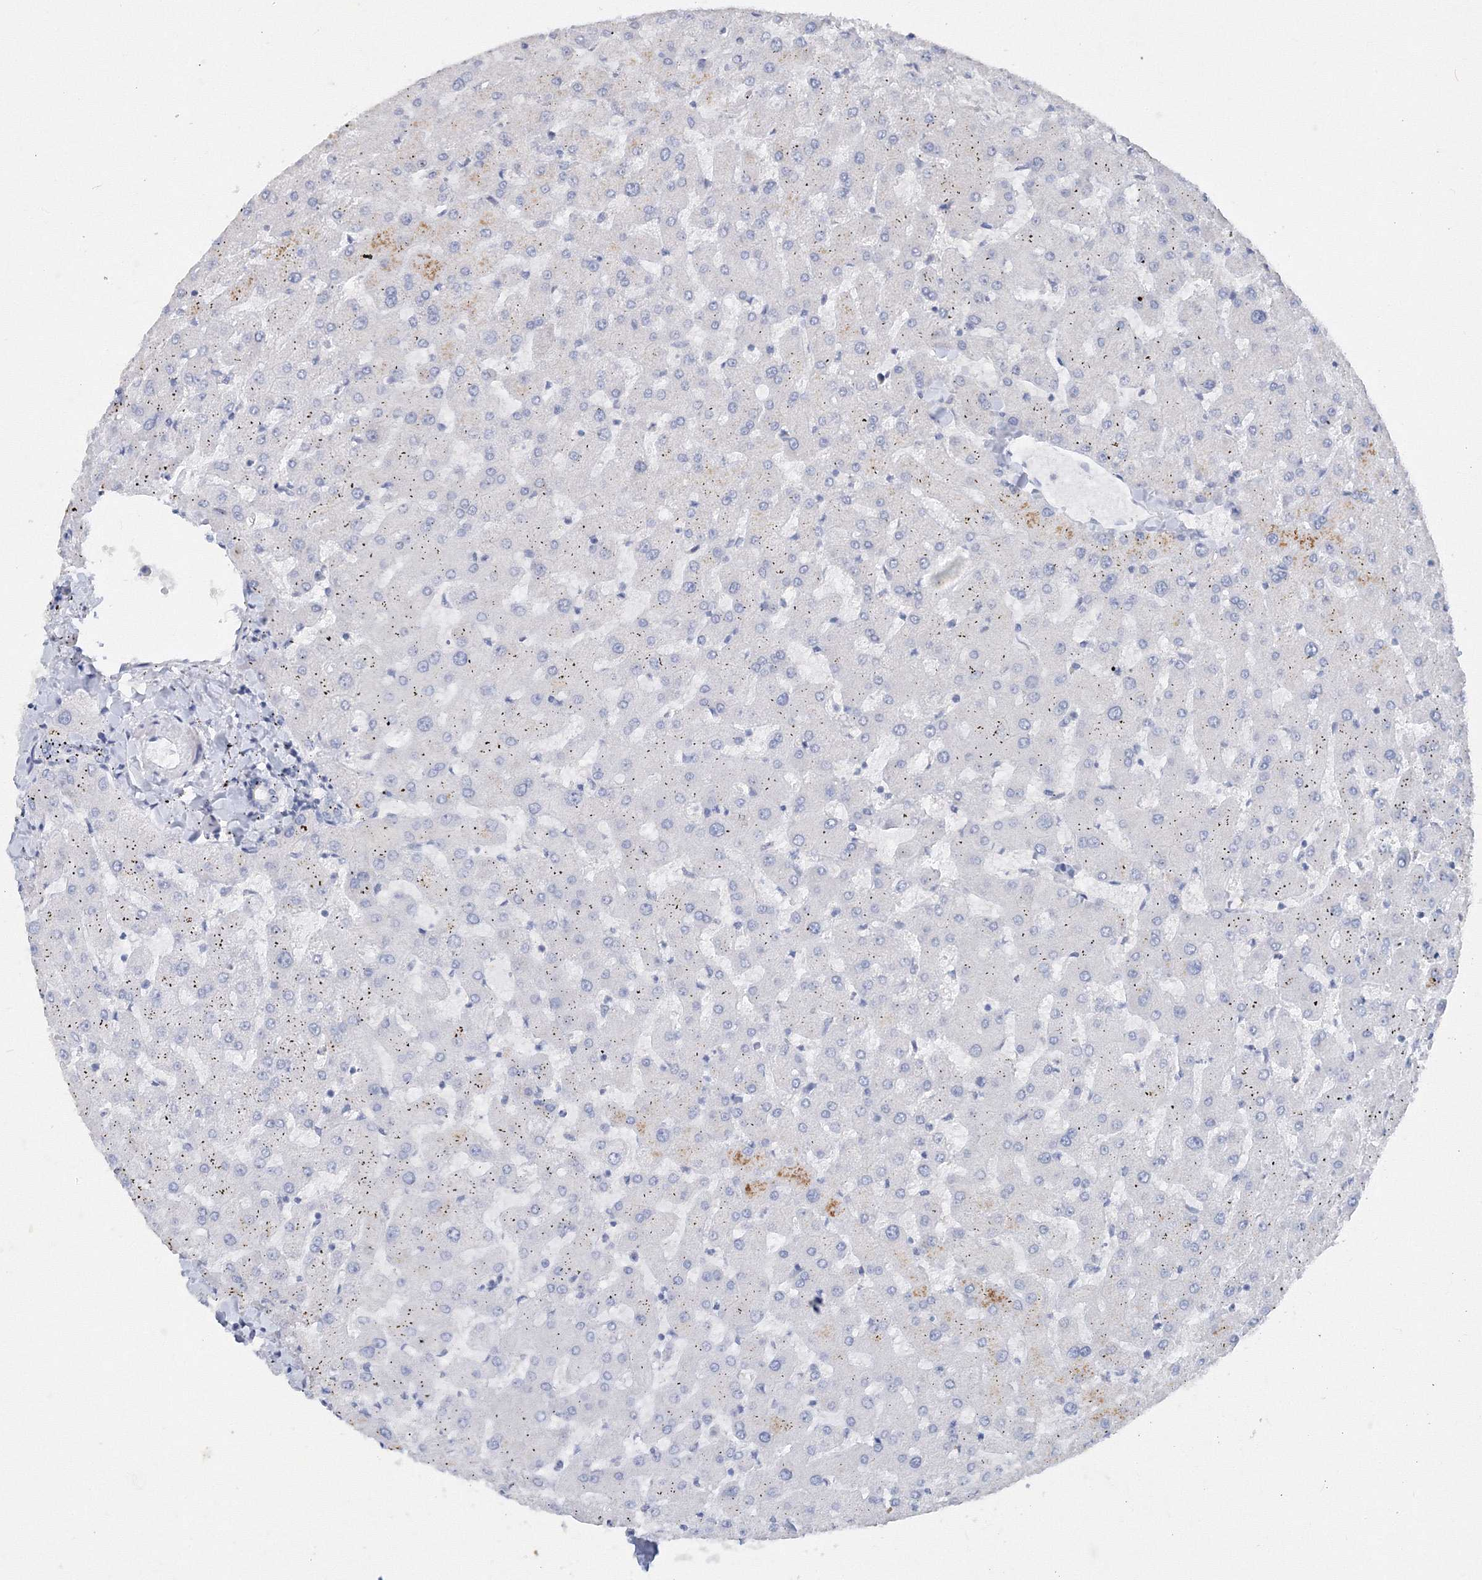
{"staining": {"intensity": "negative", "quantity": "none", "location": "none"}, "tissue": "liver", "cell_type": "Cholangiocytes", "image_type": "normal", "snomed": [{"axis": "morphology", "description": "Normal tissue, NOS"}, {"axis": "topography", "description": "Liver"}], "caption": "Immunohistochemistry (IHC) histopathology image of normal liver stained for a protein (brown), which demonstrates no positivity in cholangiocytes.", "gene": "OSBPL6", "patient": {"sex": "female", "age": 63}}